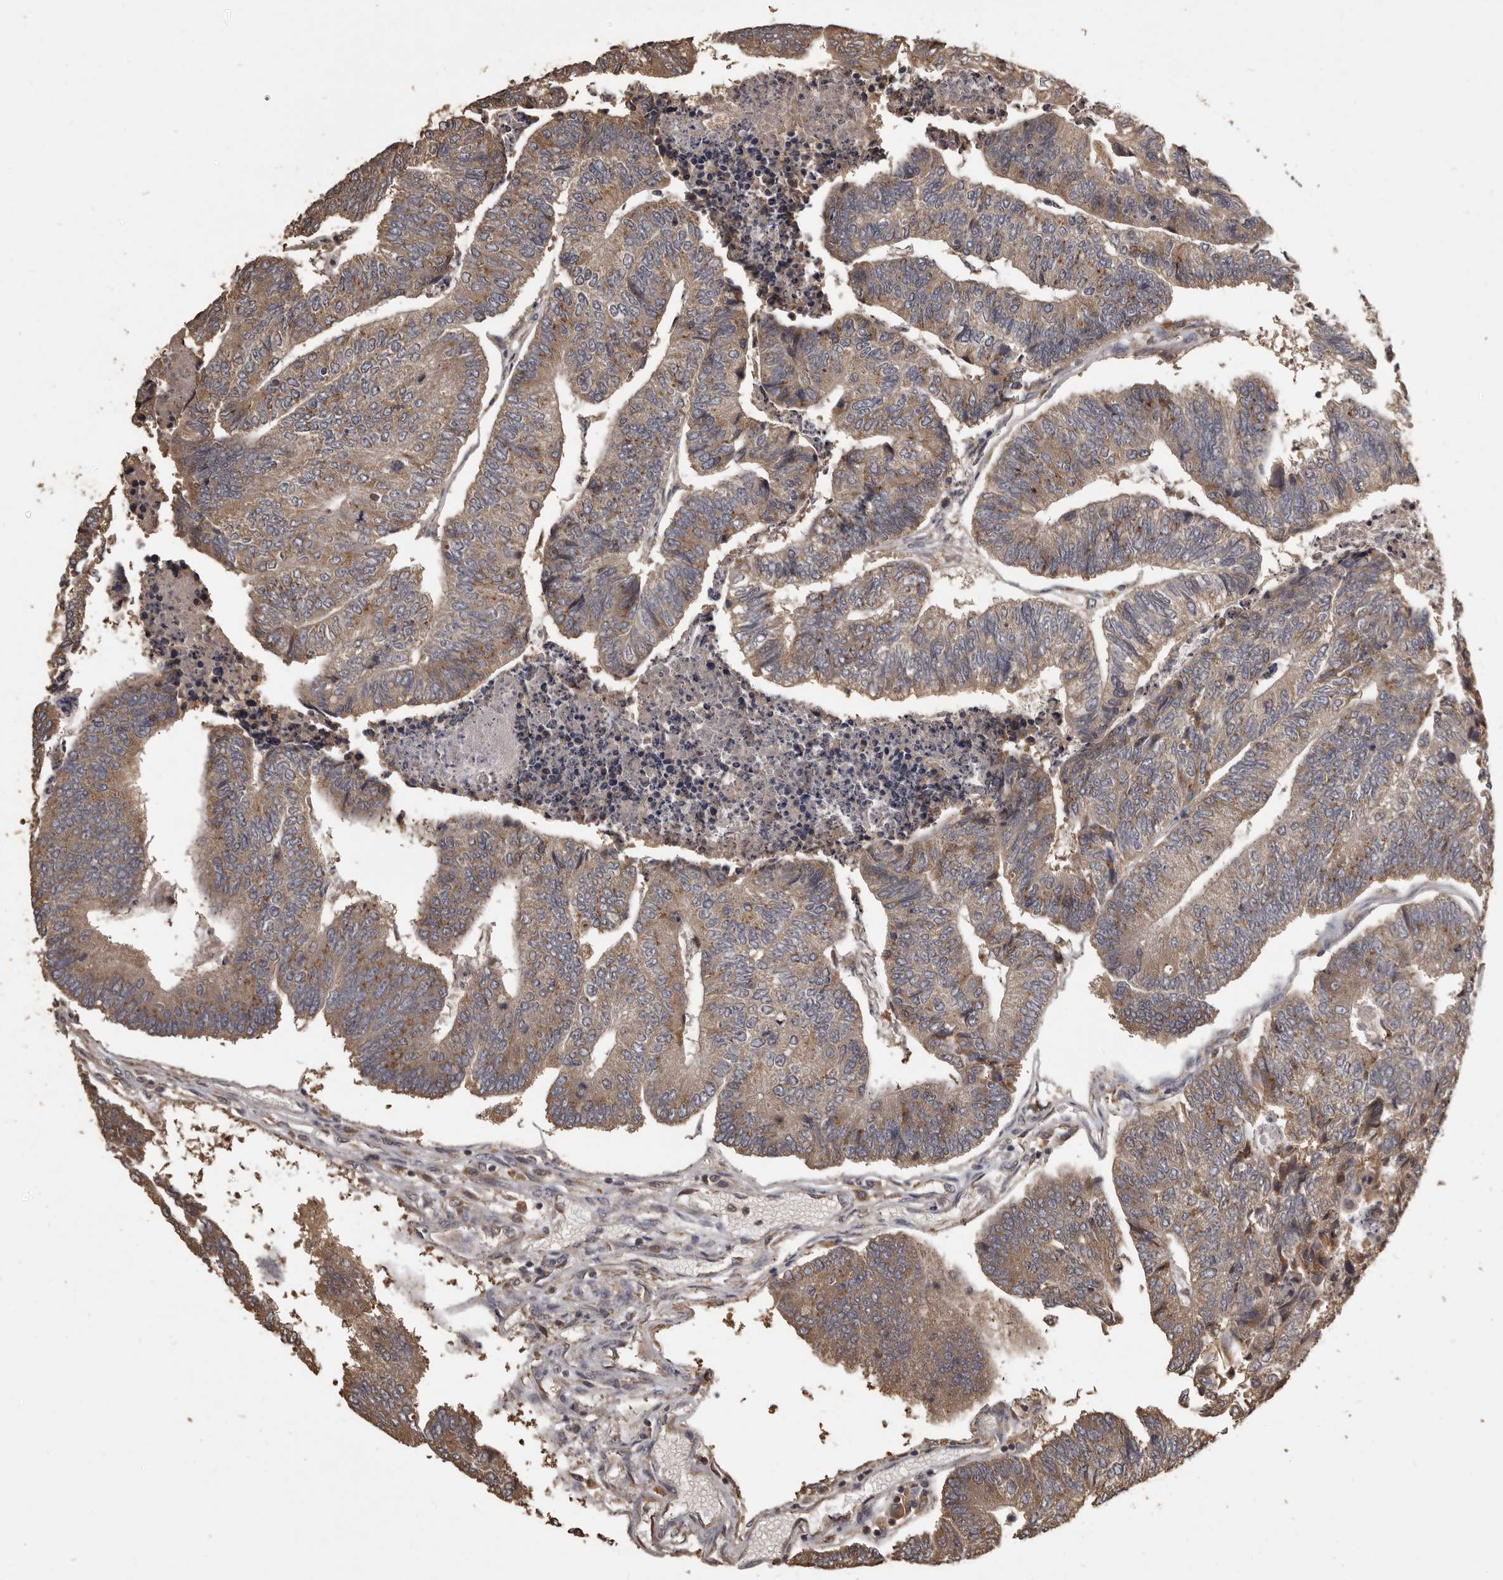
{"staining": {"intensity": "moderate", "quantity": ">75%", "location": "cytoplasmic/membranous"}, "tissue": "colorectal cancer", "cell_type": "Tumor cells", "image_type": "cancer", "snomed": [{"axis": "morphology", "description": "Adenocarcinoma, NOS"}, {"axis": "topography", "description": "Colon"}], "caption": "IHC staining of colorectal cancer (adenocarcinoma), which exhibits medium levels of moderate cytoplasmic/membranous expression in about >75% of tumor cells indicating moderate cytoplasmic/membranous protein expression. The staining was performed using DAB (brown) for protein detection and nuclei were counterstained in hematoxylin (blue).", "gene": "MGAT5", "patient": {"sex": "female", "age": 67}}